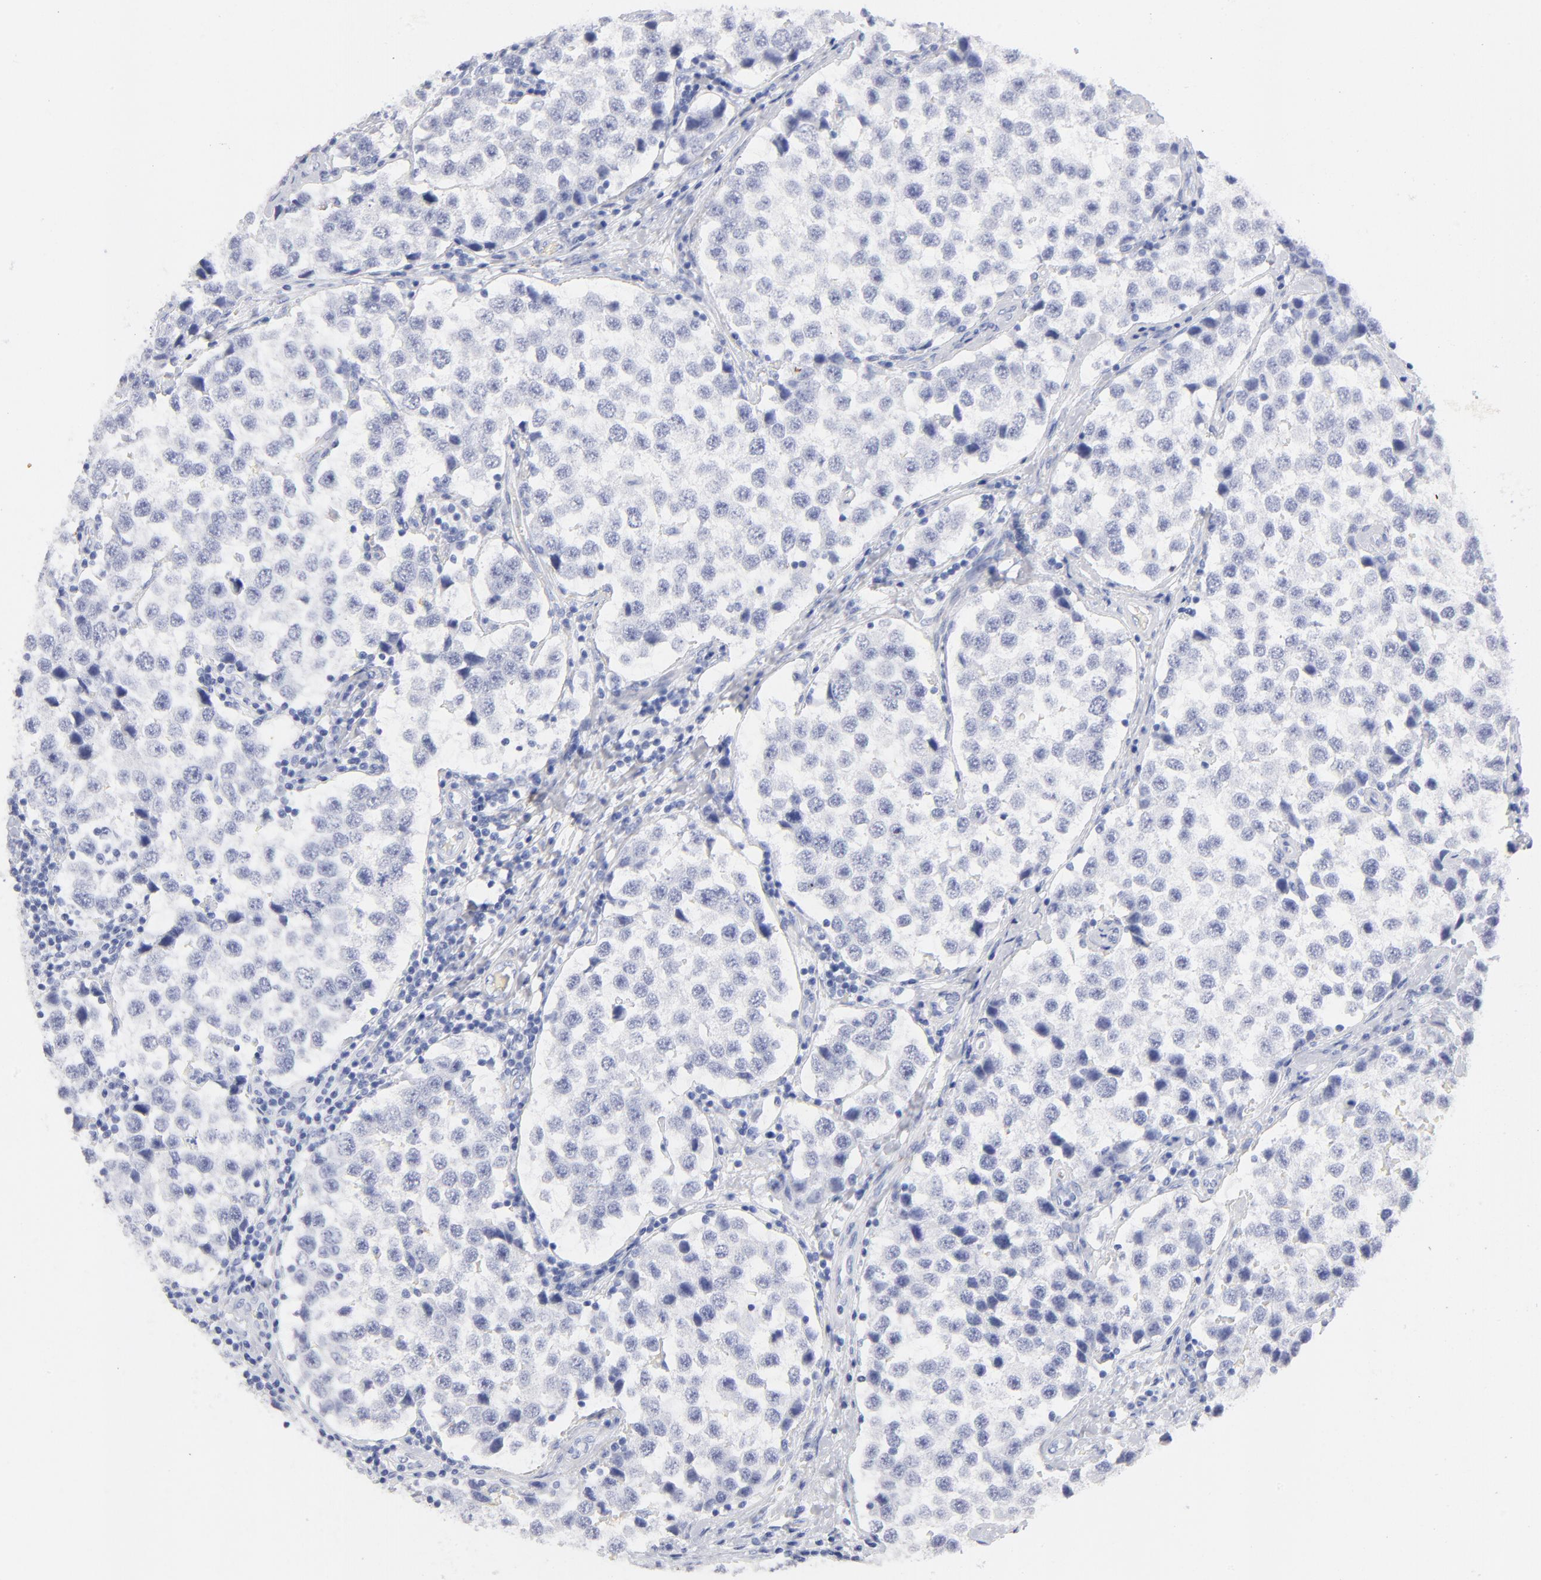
{"staining": {"intensity": "negative", "quantity": "none", "location": "none"}, "tissue": "testis cancer", "cell_type": "Tumor cells", "image_type": "cancer", "snomed": [{"axis": "morphology", "description": "Seminoma, NOS"}, {"axis": "topography", "description": "Testis"}], "caption": "High magnification brightfield microscopy of testis cancer (seminoma) stained with DAB (3,3'-diaminobenzidine) (brown) and counterstained with hematoxylin (blue): tumor cells show no significant expression.", "gene": "ARG1", "patient": {"sex": "male", "age": 39}}